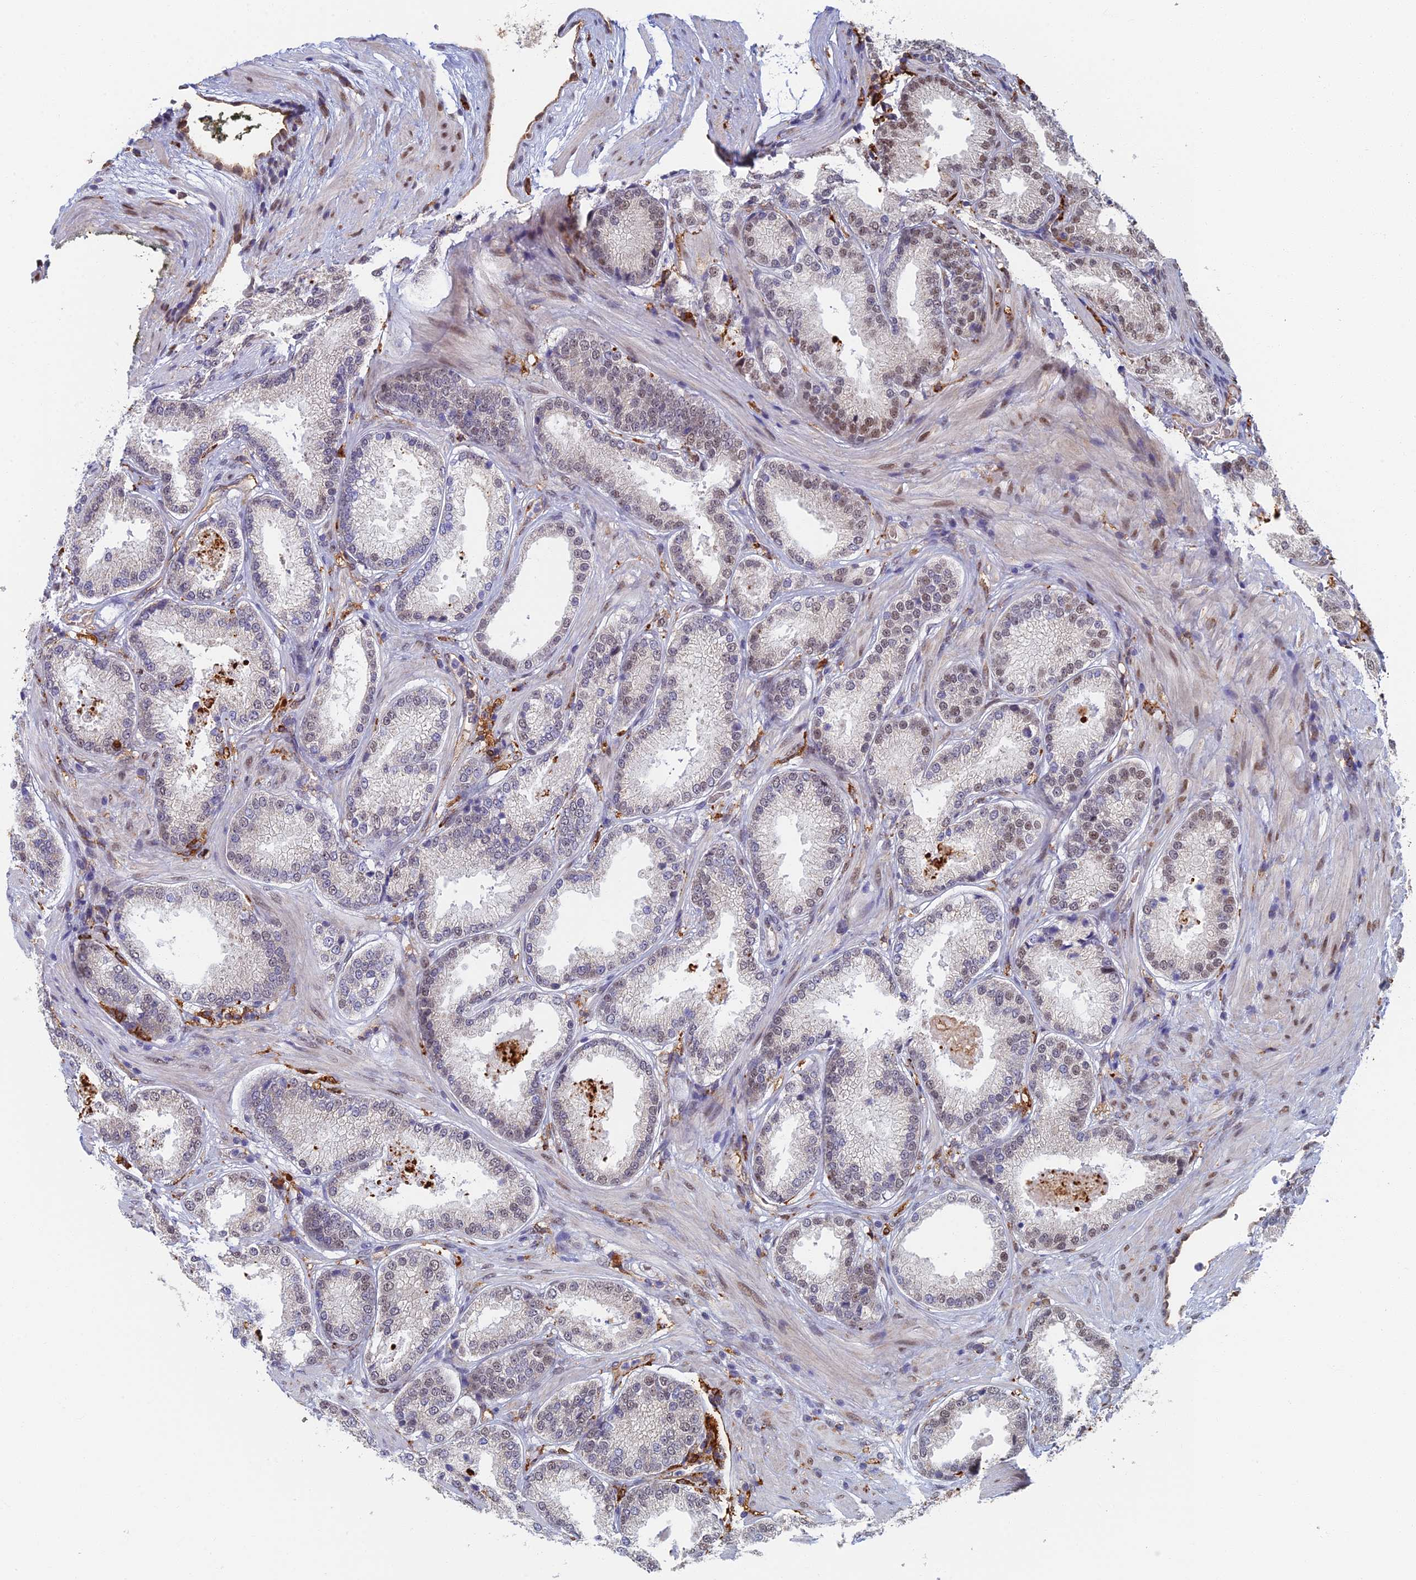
{"staining": {"intensity": "weak", "quantity": "<25%", "location": "nuclear"}, "tissue": "prostate cancer", "cell_type": "Tumor cells", "image_type": "cancer", "snomed": [{"axis": "morphology", "description": "Adenocarcinoma, Low grade"}, {"axis": "topography", "description": "Prostate"}], "caption": "A histopathology image of adenocarcinoma (low-grade) (prostate) stained for a protein demonstrates no brown staining in tumor cells.", "gene": "GPATCH1", "patient": {"sex": "male", "age": 59}}